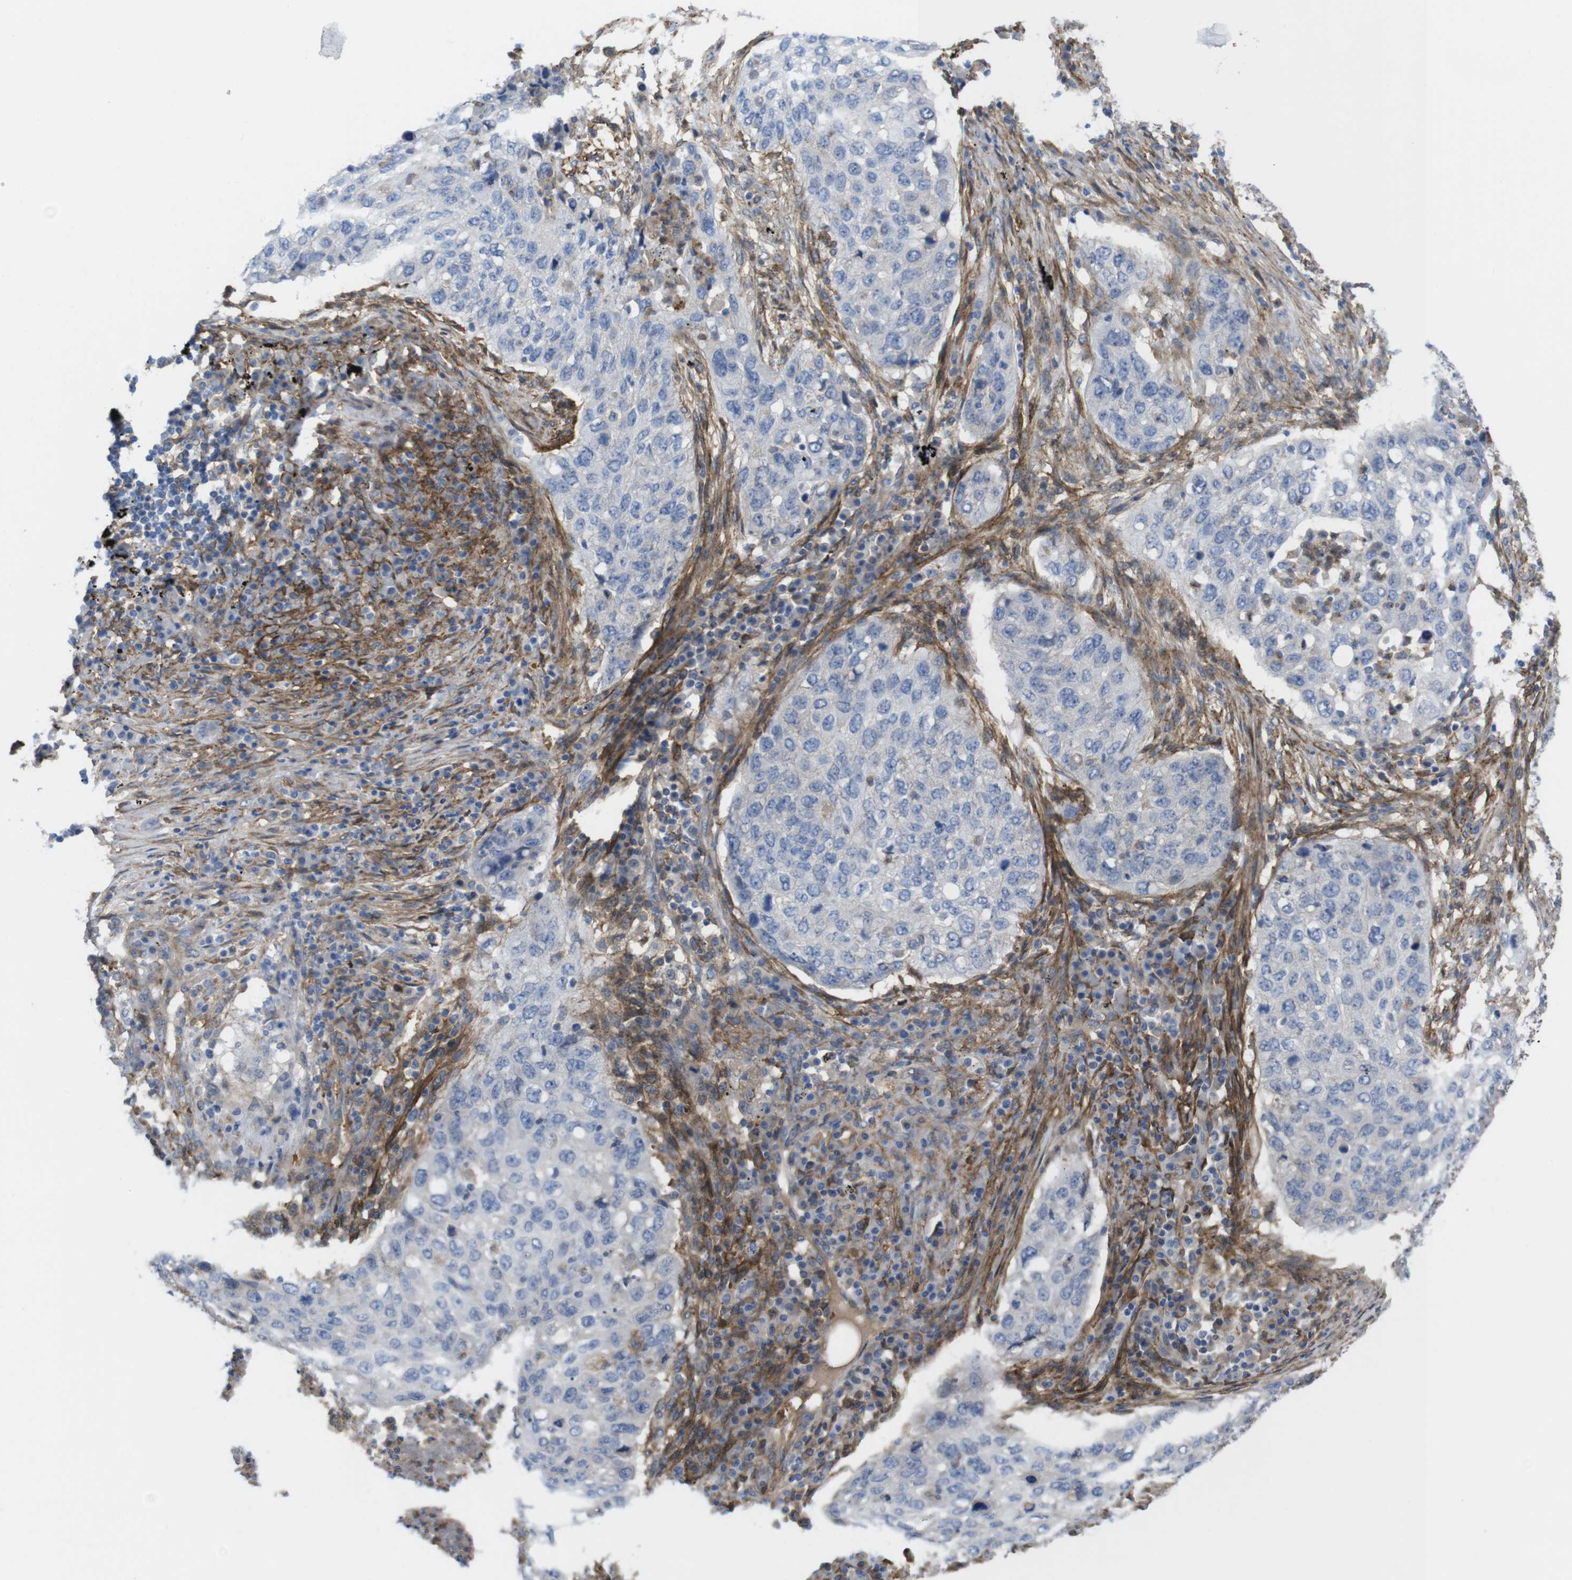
{"staining": {"intensity": "negative", "quantity": "none", "location": "none"}, "tissue": "lung cancer", "cell_type": "Tumor cells", "image_type": "cancer", "snomed": [{"axis": "morphology", "description": "Squamous cell carcinoma, NOS"}, {"axis": "topography", "description": "Lung"}], "caption": "Immunohistochemical staining of lung squamous cell carcinoma demonstrates no significant staining in tumor cells.", "gene": "CYBRD1", "patient": {"sex": "female", "age": 63}}